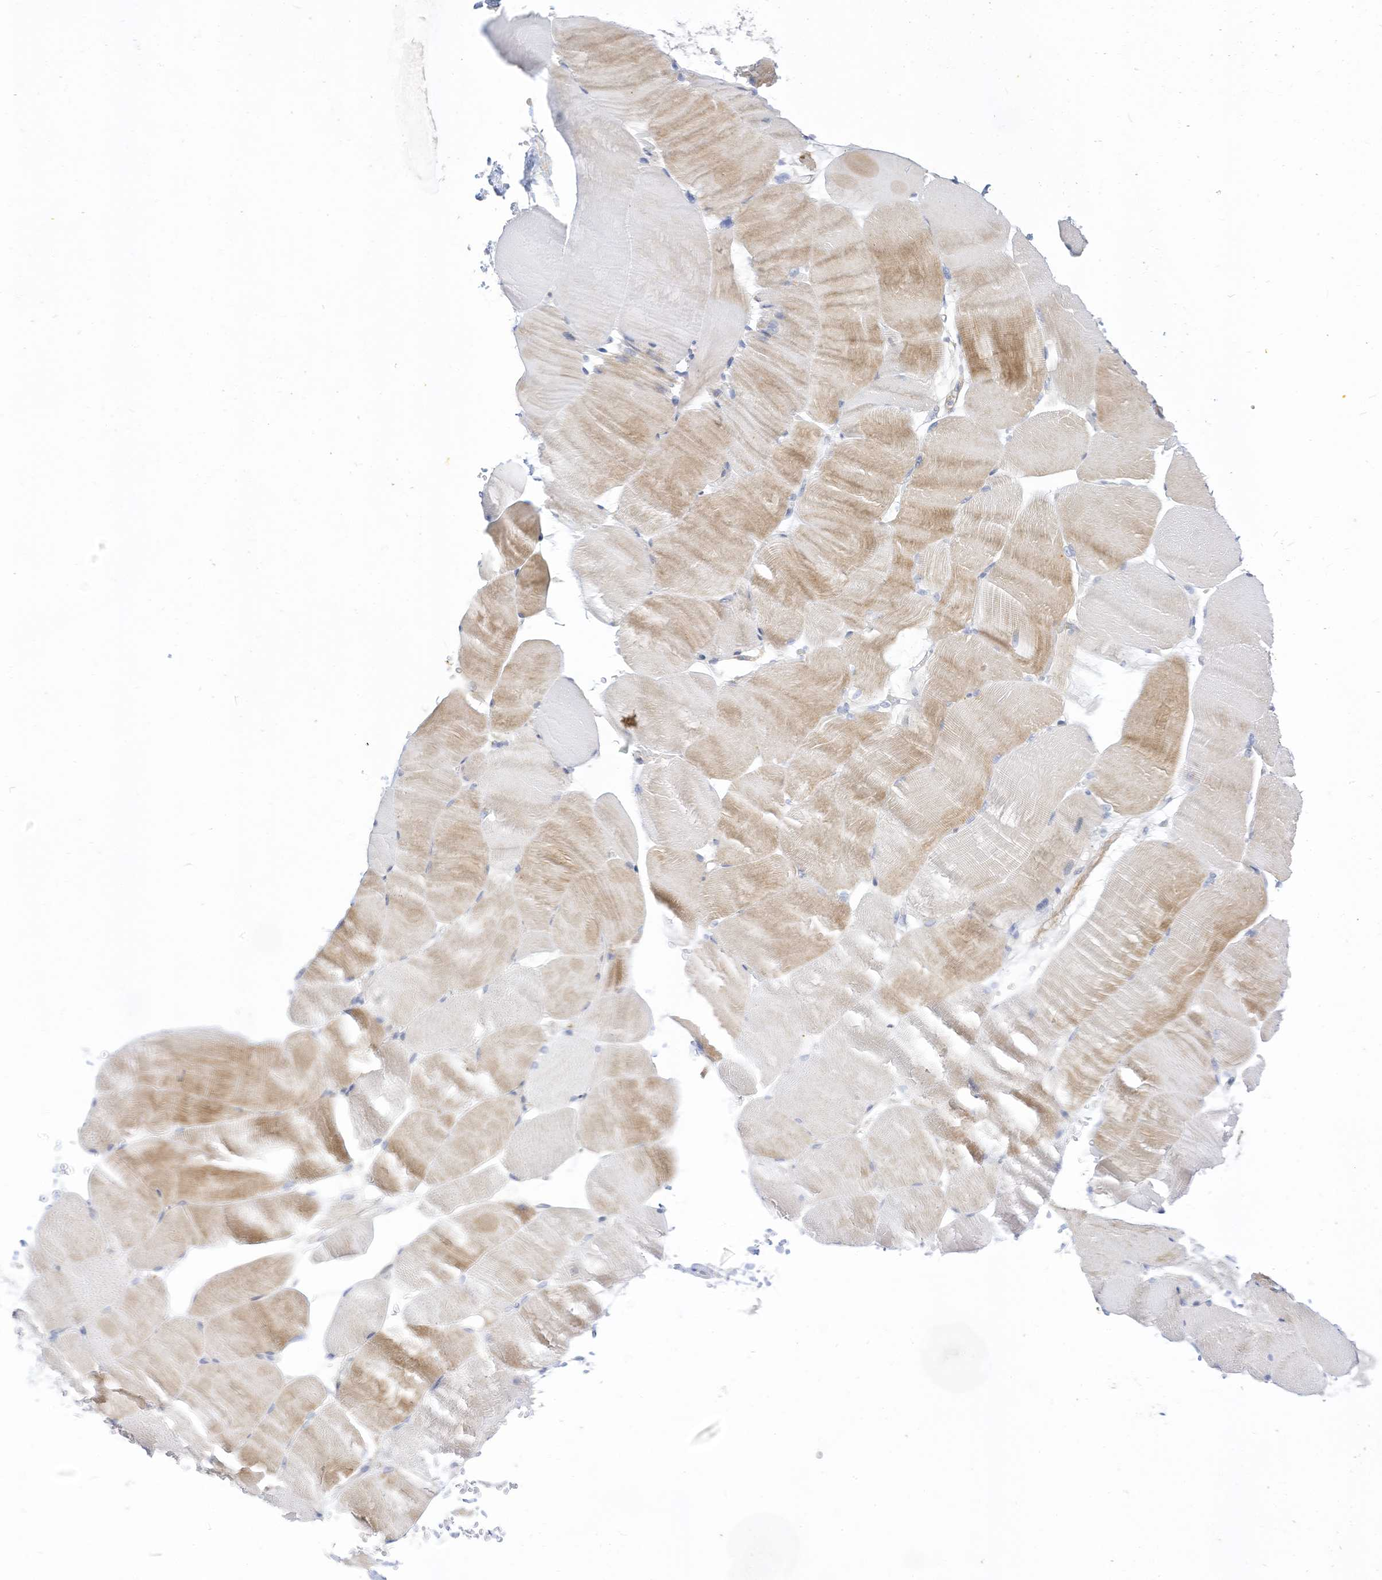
{"staining": {"intensity": "weak", "quantity": "25%-75%", "location": "cytoplasmic/membranous"}, "tissue": "skeletal muscle", "cell_type": "Myocytes", "image_type": "normal", "snomed": [{"axis": "morphology", "description": "Normal tissue, NOS"}, {"axis": "topography", "description": "Skeletal muscle"}, {"axis": "topography", "description": "Parathyroid gland"}], "caption": "Protein staining of benign skeletal muscle demonstrates weak cytoplasmic/membranous positivity in about 25%-75% of myocytes.", "gene": "ATP13A1", "patient": {"sex": "female", "age": 37}}